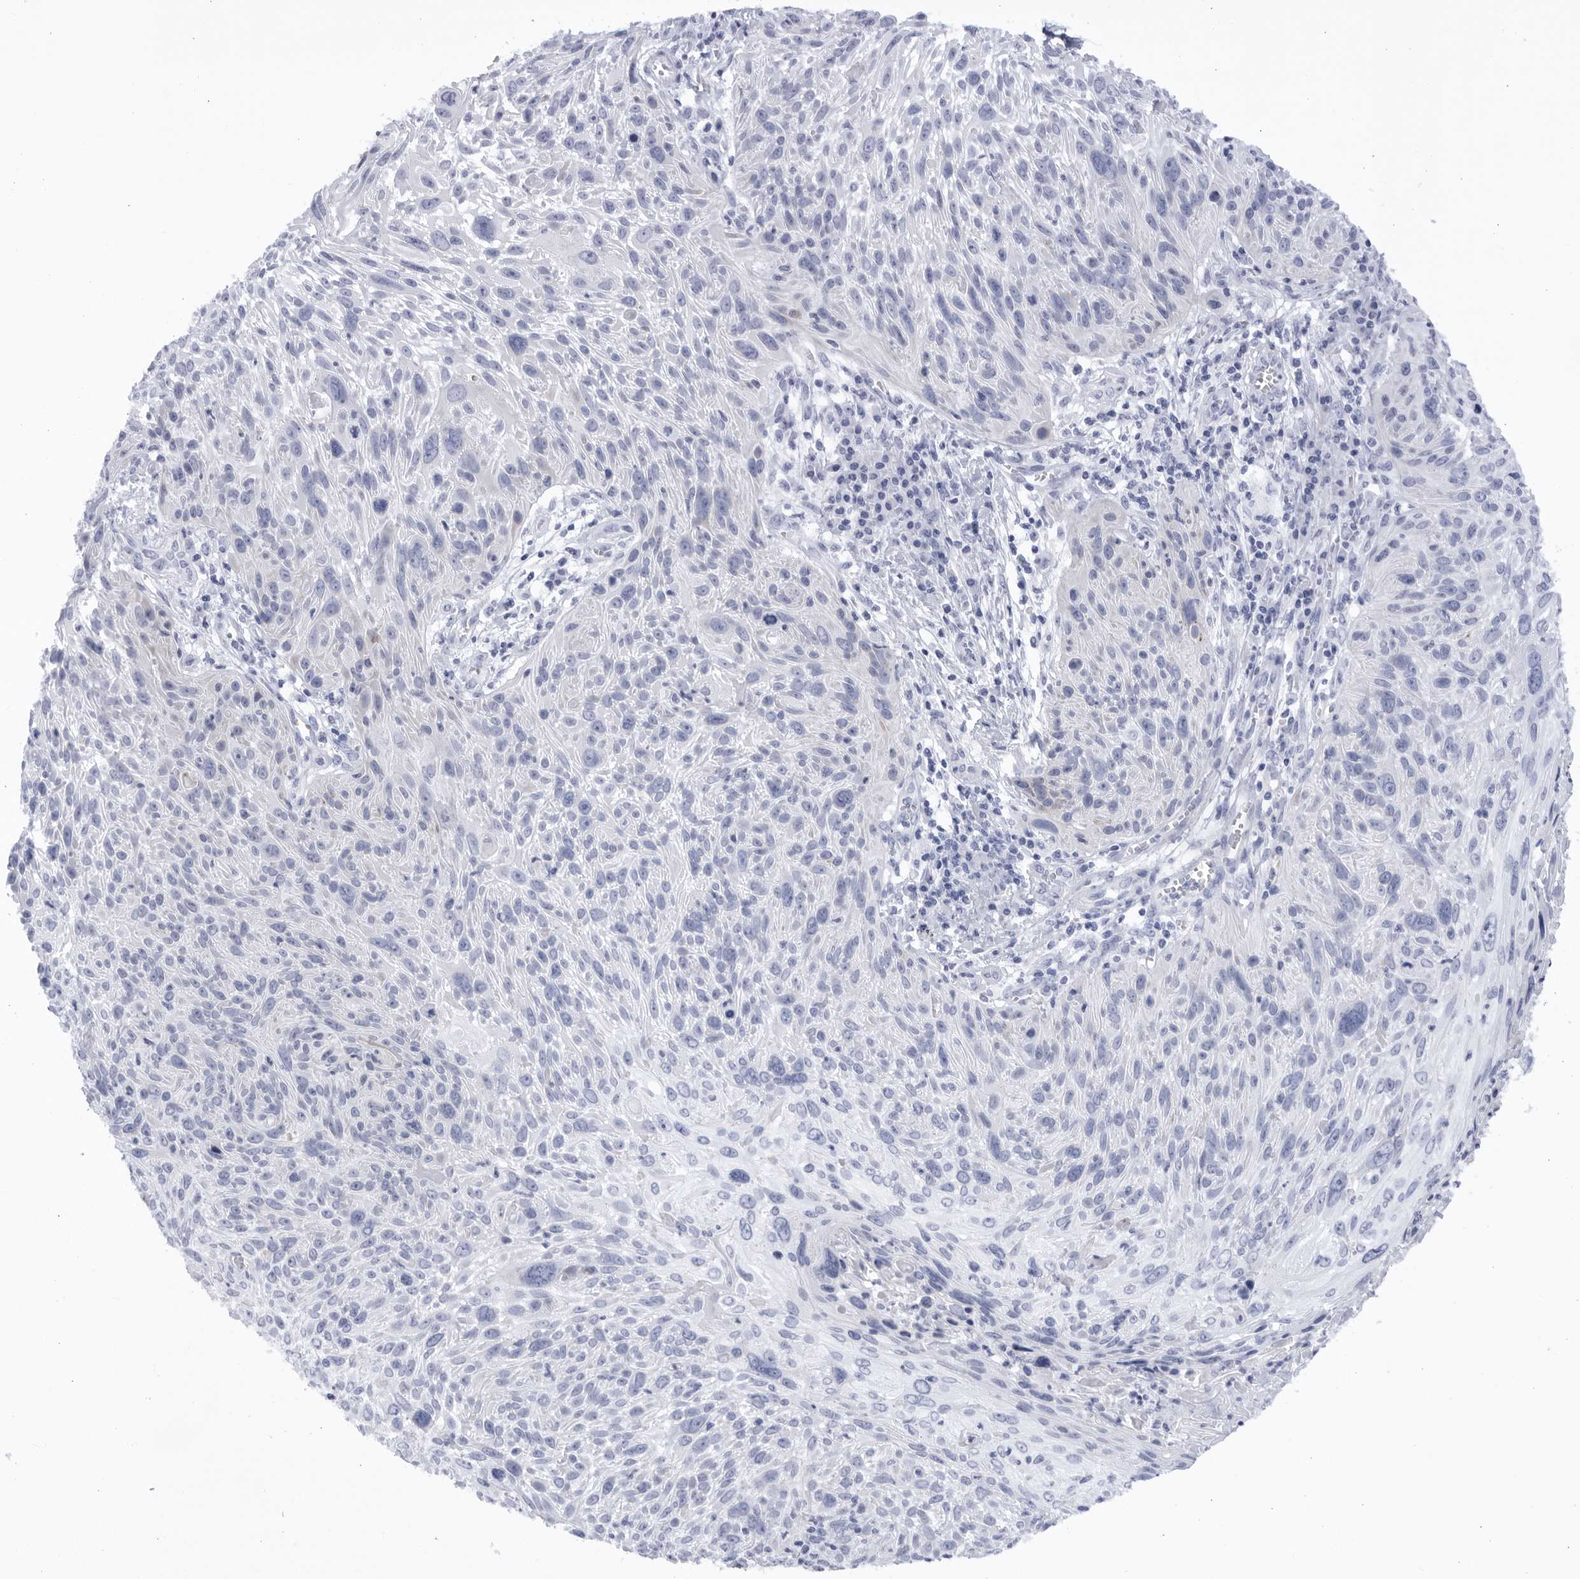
{"staining": {"intensity": "negative", "quantity": "none", "location": "none"}, "tissue": "cervical cancer", "cell_type": "Tumor cells", "image_type": "cancer", "snomed": [{"axis": "morphology", "description": "Squamous cell carcinoma, NOS"}, {"axis": "topography", "description": "Cervix"}], "caption": "Human cervical squamous cell carcinoma stained for a protein using immunohistochemistry (IHC) exhibits no expression in tumor cells.", "gene": "CCDC181", "patient": {"sex": "female", "age": 51}}